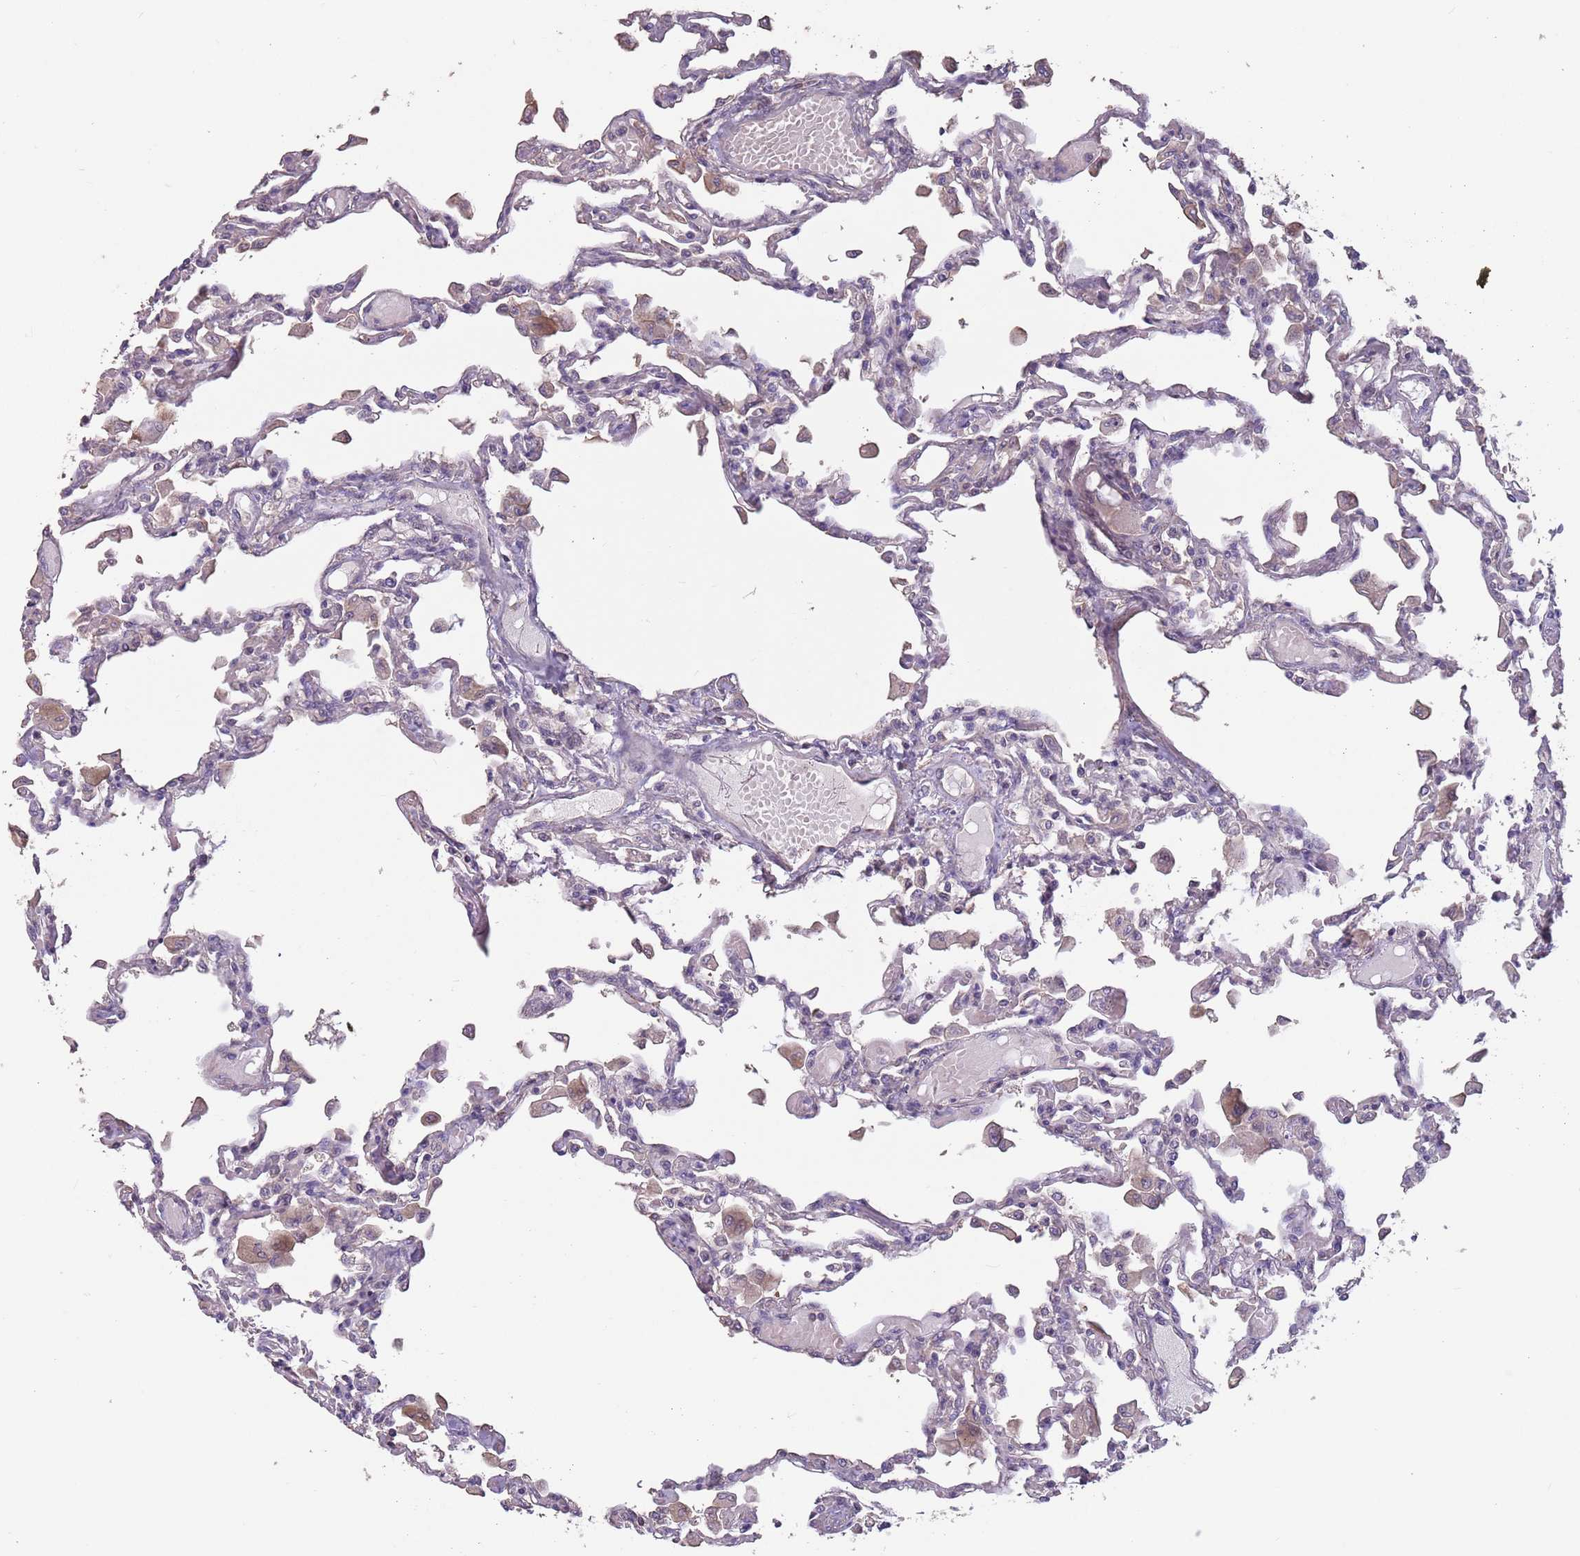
{"staining": {"intensity": "negative", "quantity": "none", "location": "none"}, "tissue": "lung", "cell_type": "Alveolar cells", "image_type": "normal", "snomed": [{"axis": "morphology", "description": "Normal tissue, NOS"}, {"axis": "topography", "description": "Bronchus"}, {"axis": "topography", "description": "Lung"}], "caption": "DAB (3,3'-diaminobenzidine) immunohistochemical staining of benign lung displays no significant expression in alveolar cells.", "gene": "MBD3L1", "patient": {"sex": "female", "age": 49}}